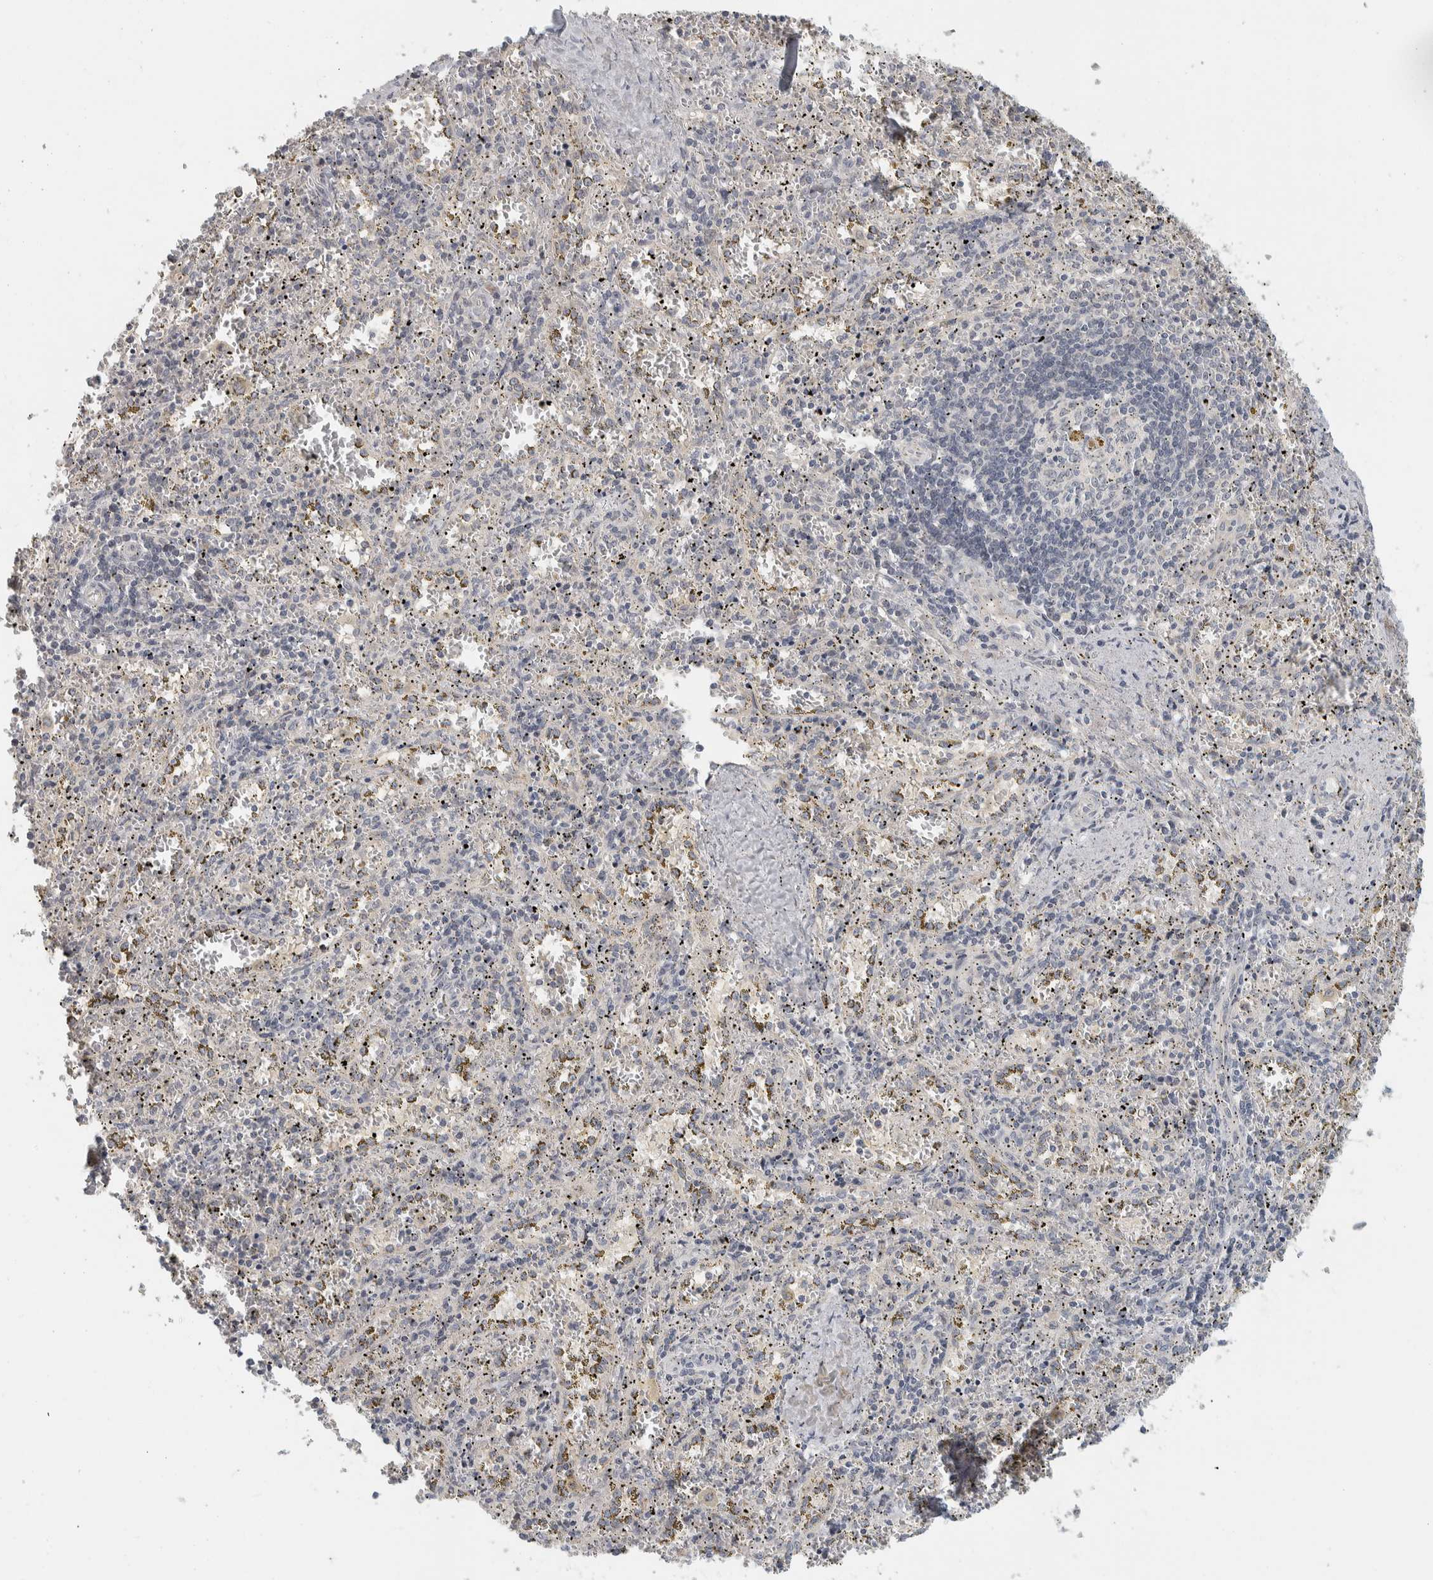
{"staining": {"intensity": "negative", "quantity": "none", "location": "none"}, "tissue": "spleen", "cell_type": "Cells in red pulp", "image_type": "normal", "snomed": [{"axis": "morphology", "description": "Normal tissue, NOS"}, {"axis": "topography", "description": "Spleen"}], "caption": "Immunohistochemistry (IHC) image of benign spleen: spleen stained with DAB (3,3'-diaminobenzidine) displays no significant protein expression in cells in red pulp.", "gene": "AFP", "patient": {"sex": "male", "age": 11}}